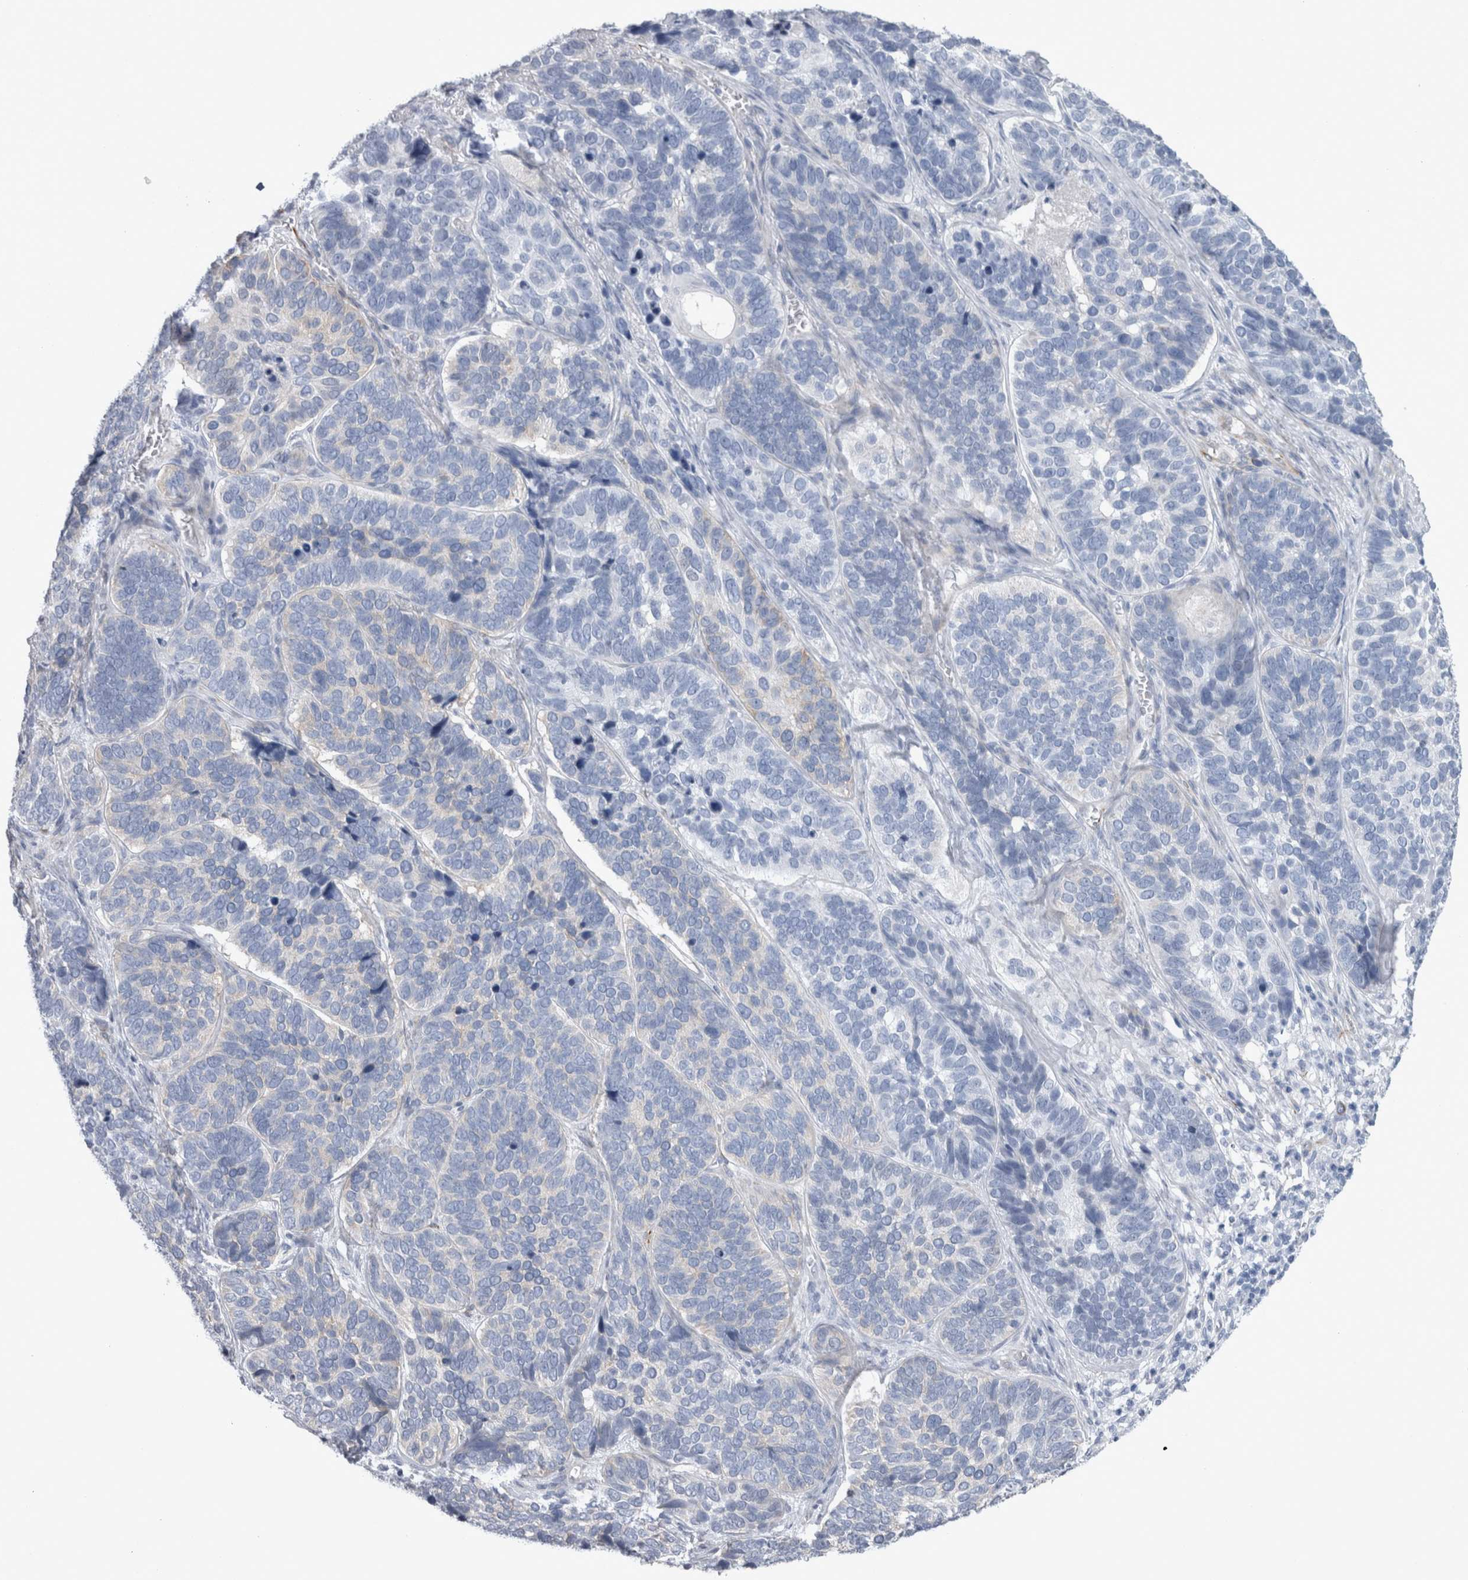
{"staining": {"intensity": "negative", "quantity": "none", "location": "none"}, "tissue": "skin cancer", "cell_type": "Tumor cells", "image_type": "cancer", "snomed": [{"axis": "morphology", "description": "Basal cell carcinoma"}, {"axis": "topography", "description": "Skin"}], "caption": "Tumor cells show no significant expression in skin basal cell carcinoma.", "gene": "VWDE", "patient": {"sex": "male", "age": 62}}